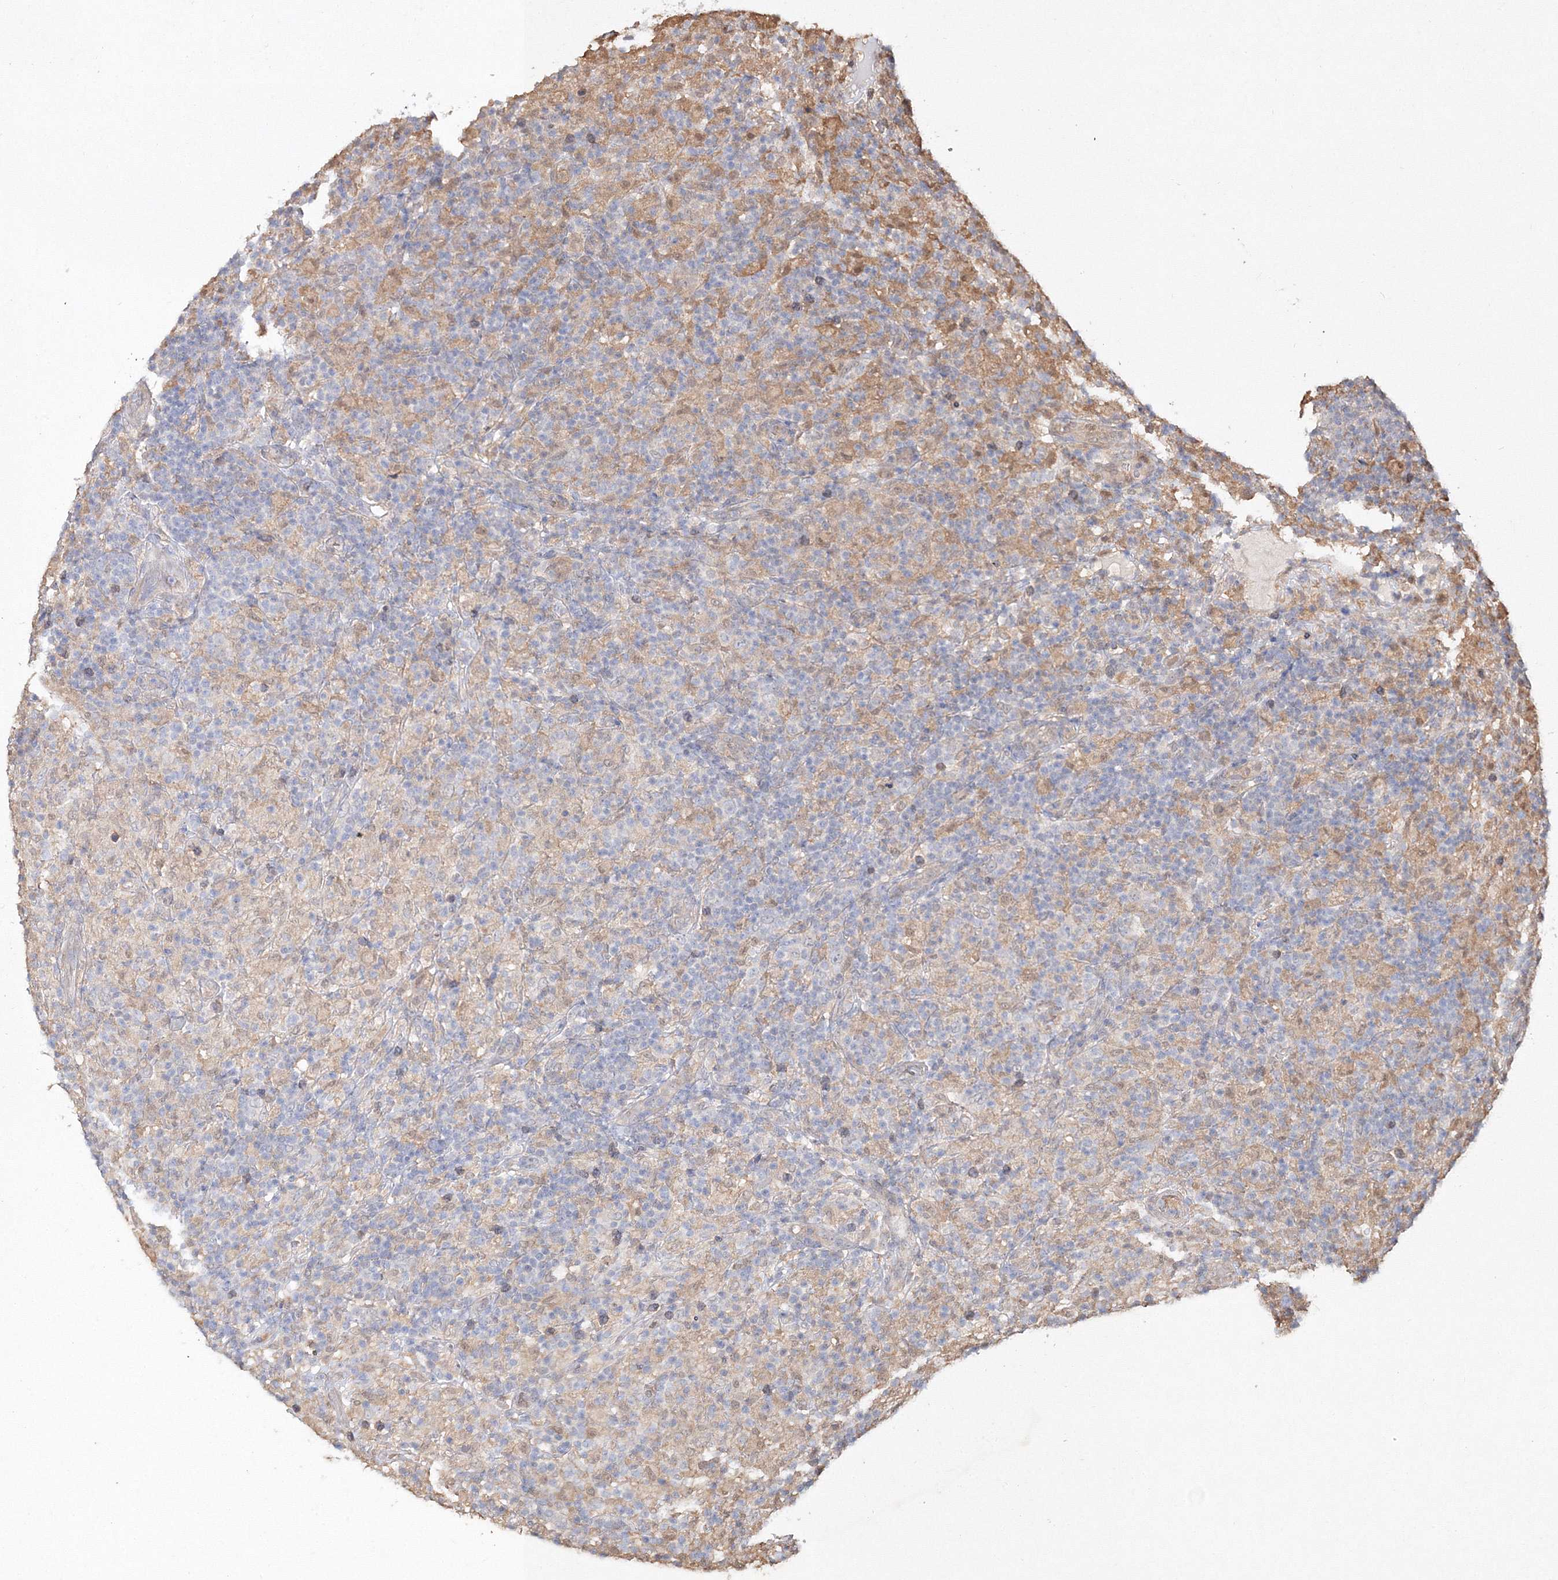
{"staining": {"intensity": "negative", "quantity": "none", "location": "none"}, "tissue": "lymphoma", "cell_type": "Tumor cells", "image_type": "cancer", "snomed": [{"axis": "morphology", "description": "Hodgkin's disease, NOS"}, {"axis": "topography", "description": "Lymph node"}], "caption": "Tumor cells are negative for protein expression in human lymphoma.", "gene": "S100A11", "patient": {"sex": "male", "age": 70}}